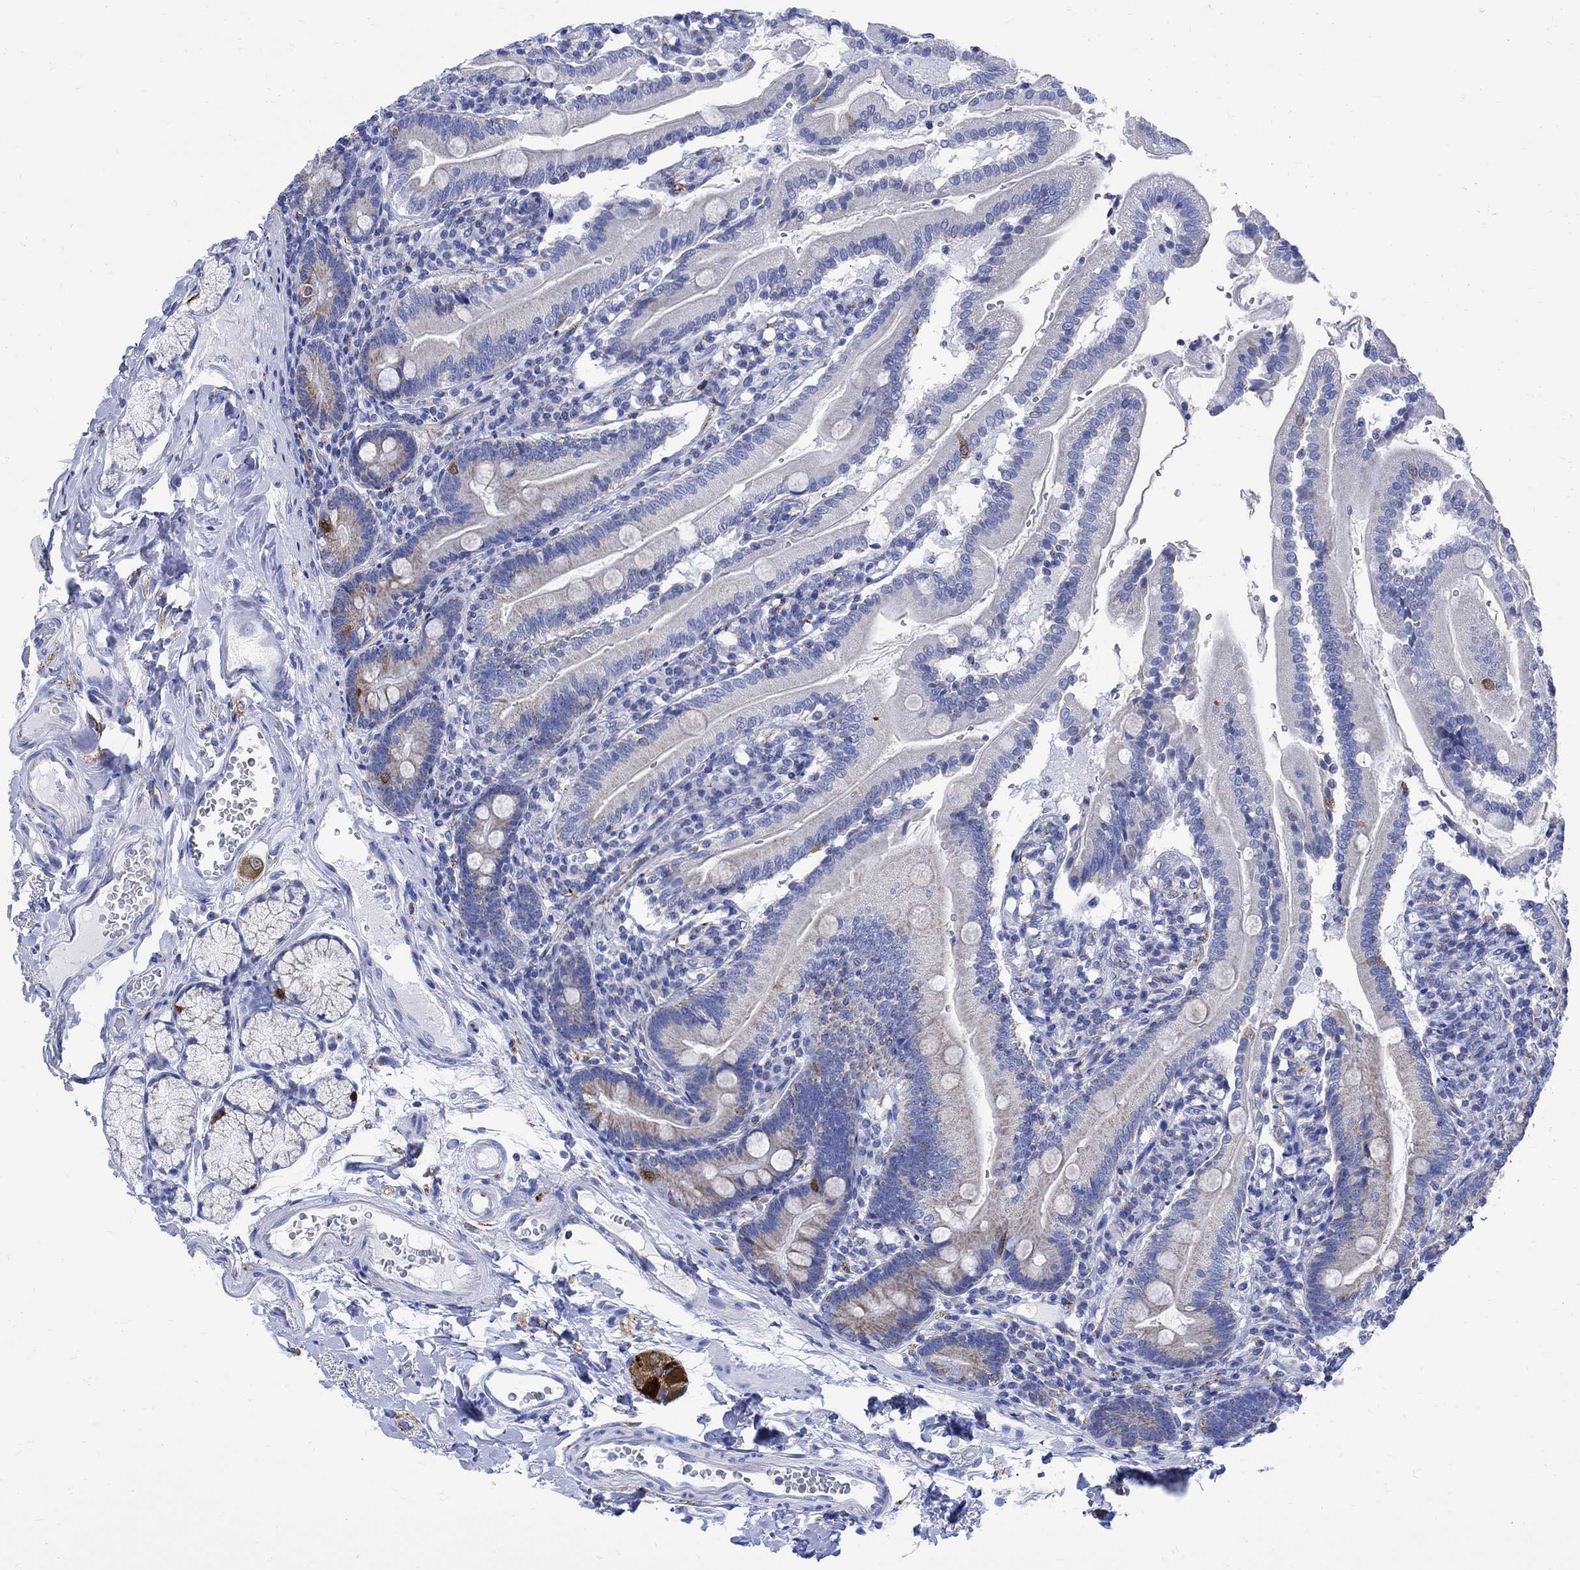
{"staining": {"intensity": "strong", "quantity": "<25%", "location": "cytoplasmic/membranous"}, "tissue": "duodenum", "cell_type": "Glandular cells", "image_type": "normal", "snomed": [{"axis": "morphology", "description": "Normal tissue, NOS"}, {"axis": "topography", "description": "Duodenum"}], "caption": "Duodenum stained for a protein (brown) reveals strong cytoplasmic/membranous positive positivity in approximately <25% of glandular cells.", "gene": "CPLX1", "patient": {"sex": "female", "age": 67}}